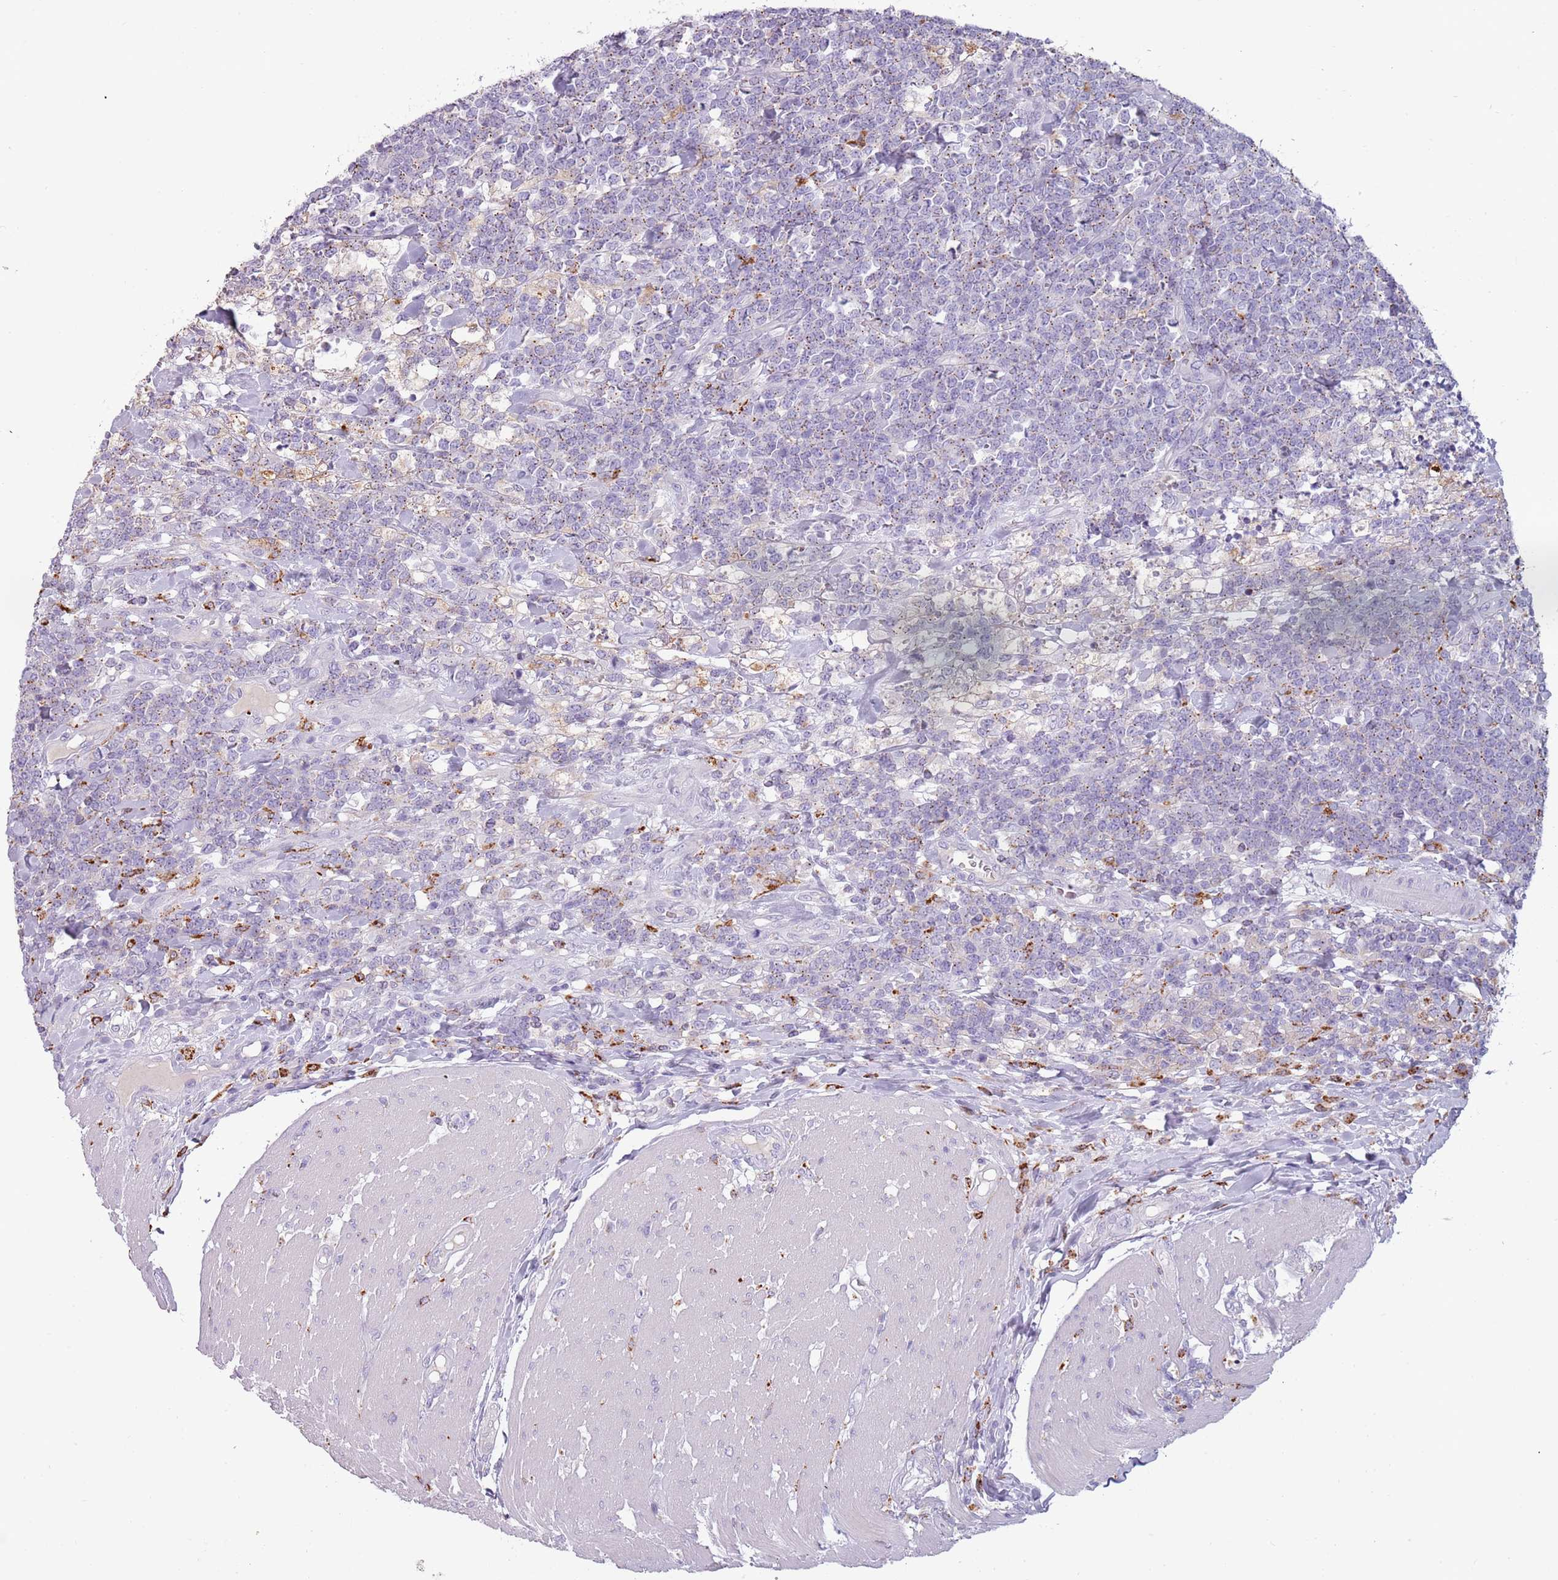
{"staining": {"intensity": "negative", "quantity": "none", "location": "none"}, "tissue": "lymphoma", "cell_type": "Tumor cells", "image_type": "cancer", "snomed": [{"axis": "morphology", "description": "Malignant lymphoma, non-Hodgkin's type, High grade"}, {"axis": "topography", "description": "Small intestine"}], "caption": "Tumor cells are negative for protein expression in human lymphoma.", "gene": "NWD2", "patient": {"sex": "male", "age": 8}}